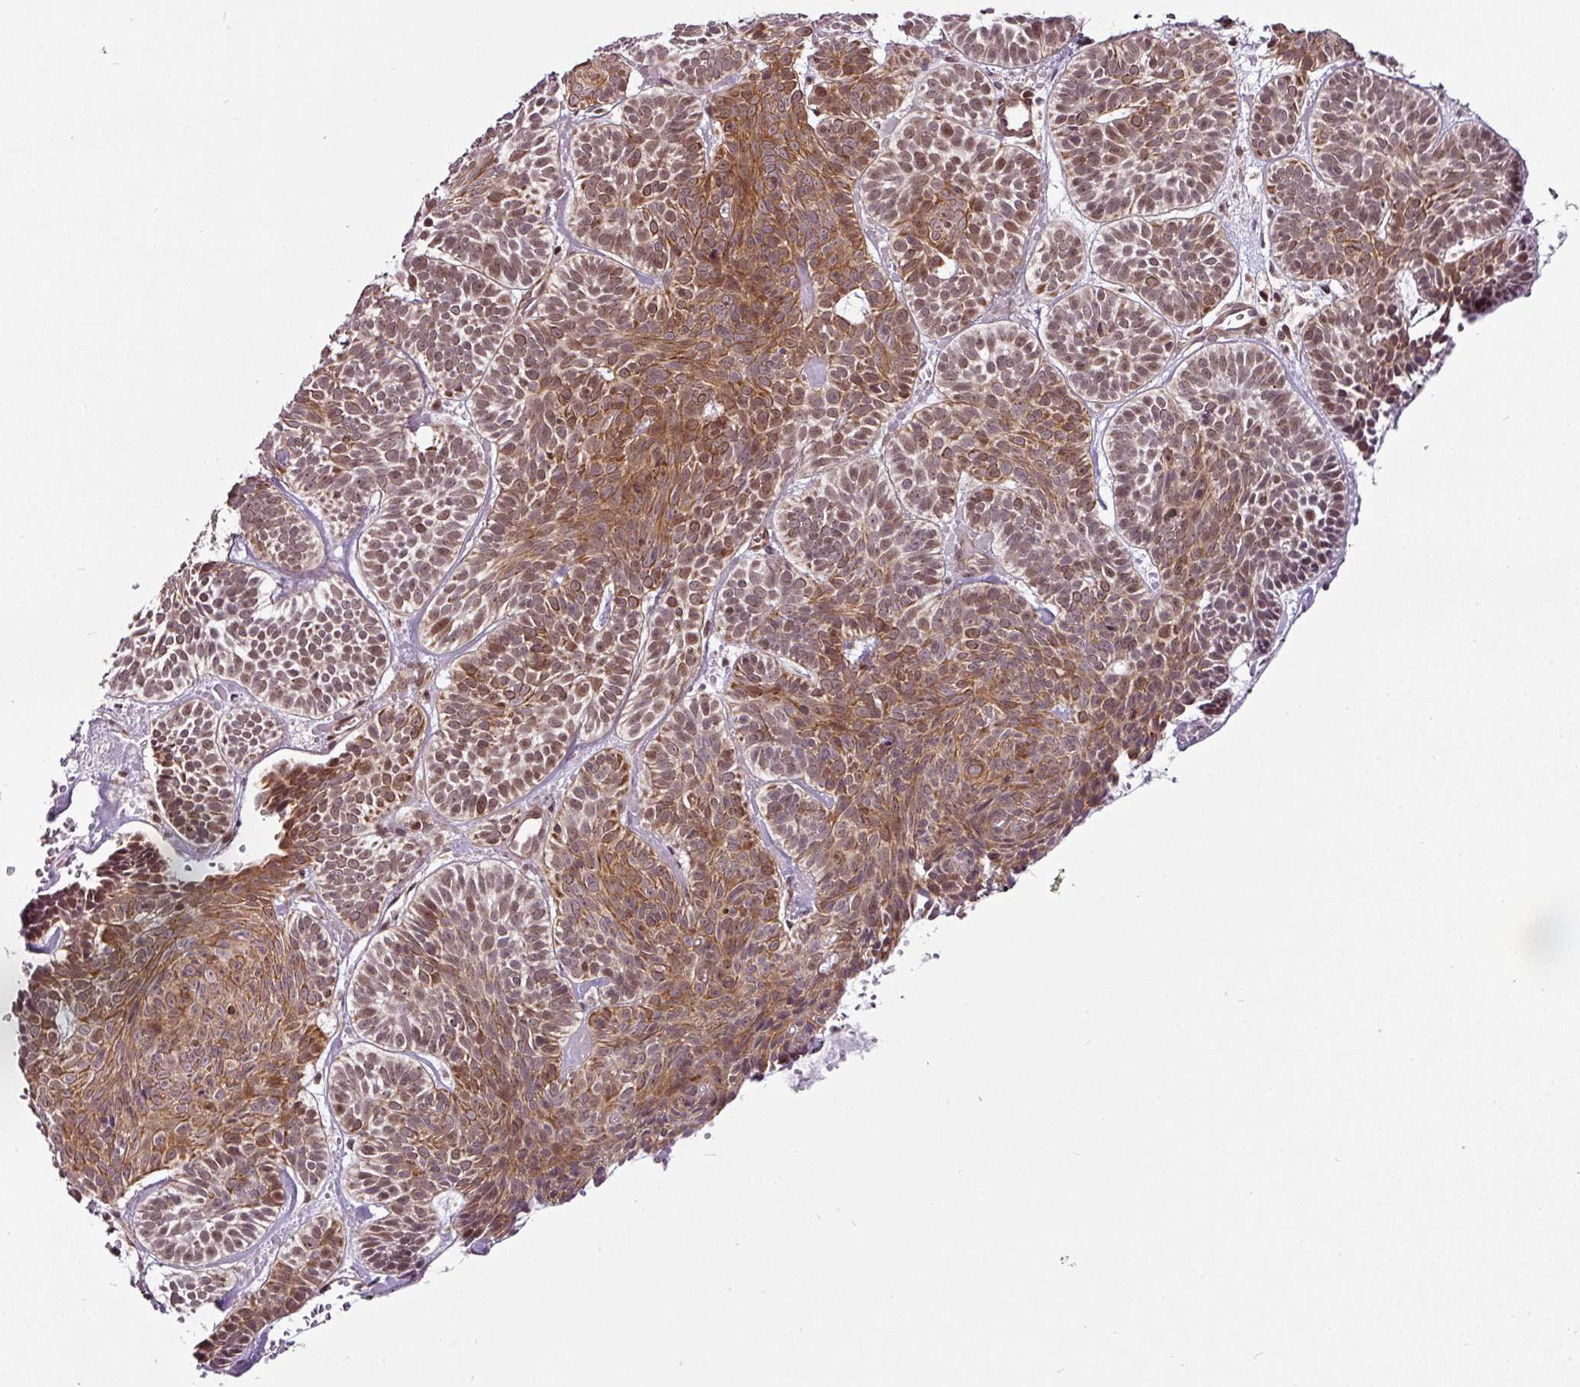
{"staining": {"intensity": "moderate", "quantity": ">75%", "location": "cytoplasmic/membranous,nuclear"}, "tissue": "skin cancer", "cell_type": "Tumor cells", "image_type": "cancer", "snomed": [{"axis": "morphology", "description": "Basal cell carcinoma"}, {"axis": "topography", "description": "Skin"}], "caption": "High-power microscopy captured an IHC image of skin cancer, revealing moderate cytoplasmic/membranous and nuclear positivity in approximately >75% of tumor cells.", "gene": "DCAF13", "patient": {"sex": "male", "age": 85}}